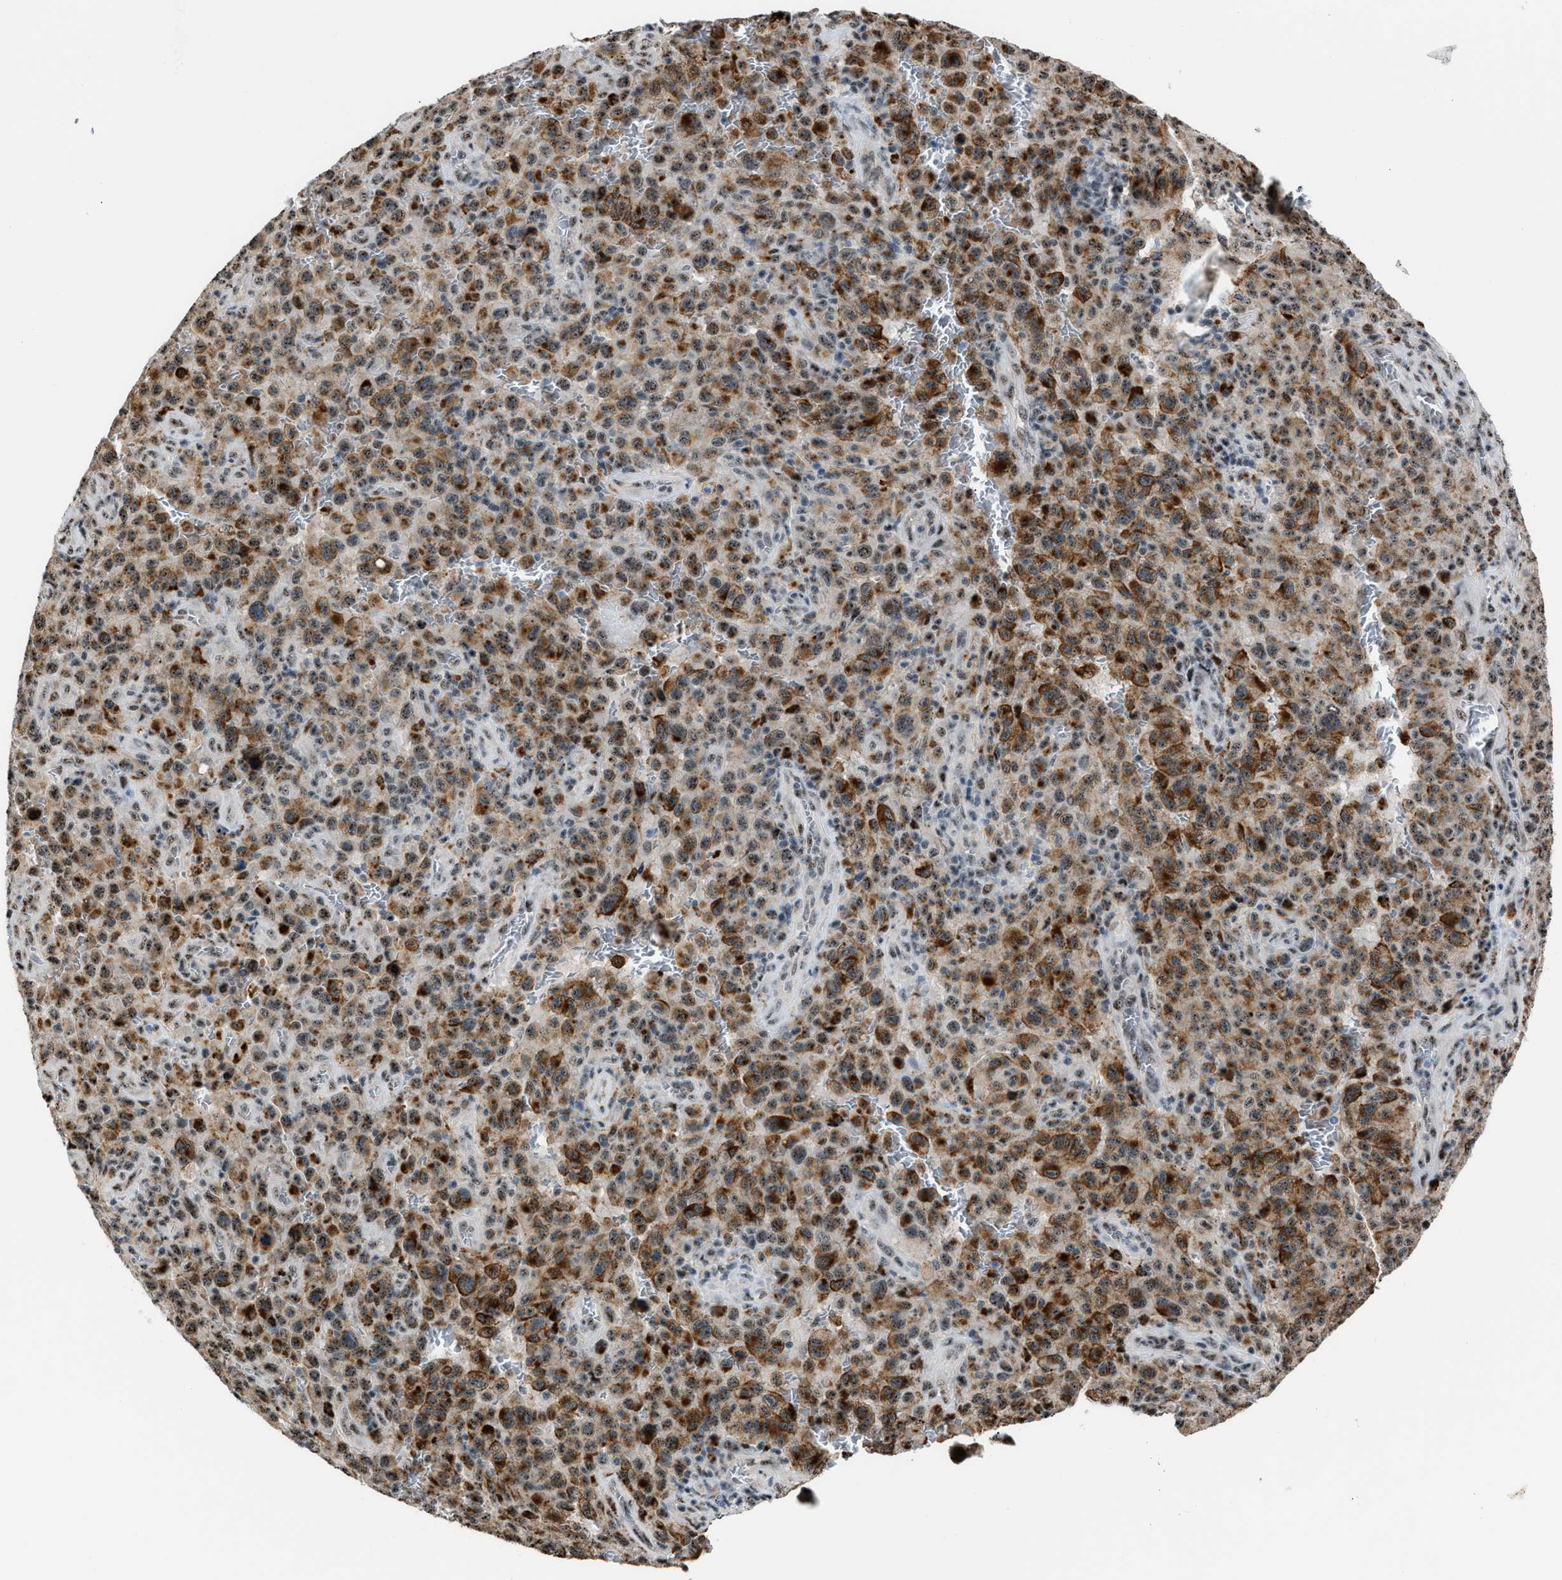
{"staining": {"intensity": "moderate", "quantity": ">75%", "location": "cytoplasmic/membranous,nuclear"}, "tissue": "melanoma", "cell_type": "Tumor cells", "image_type": "cancer", "snomed": [{"axis": "morphology", "description": "Malignant melanoma, NOS"}, {"axis": "topography", "description": "Skin"}], "caption": "Melanoma stained for a protein (brown) demonstrates moderate cytoplasmic/membranous and nuclear positive positivity in about >75% of tumor cells.", "gene": "CENPP", "patient": {"sex": "female", "age": 82}}